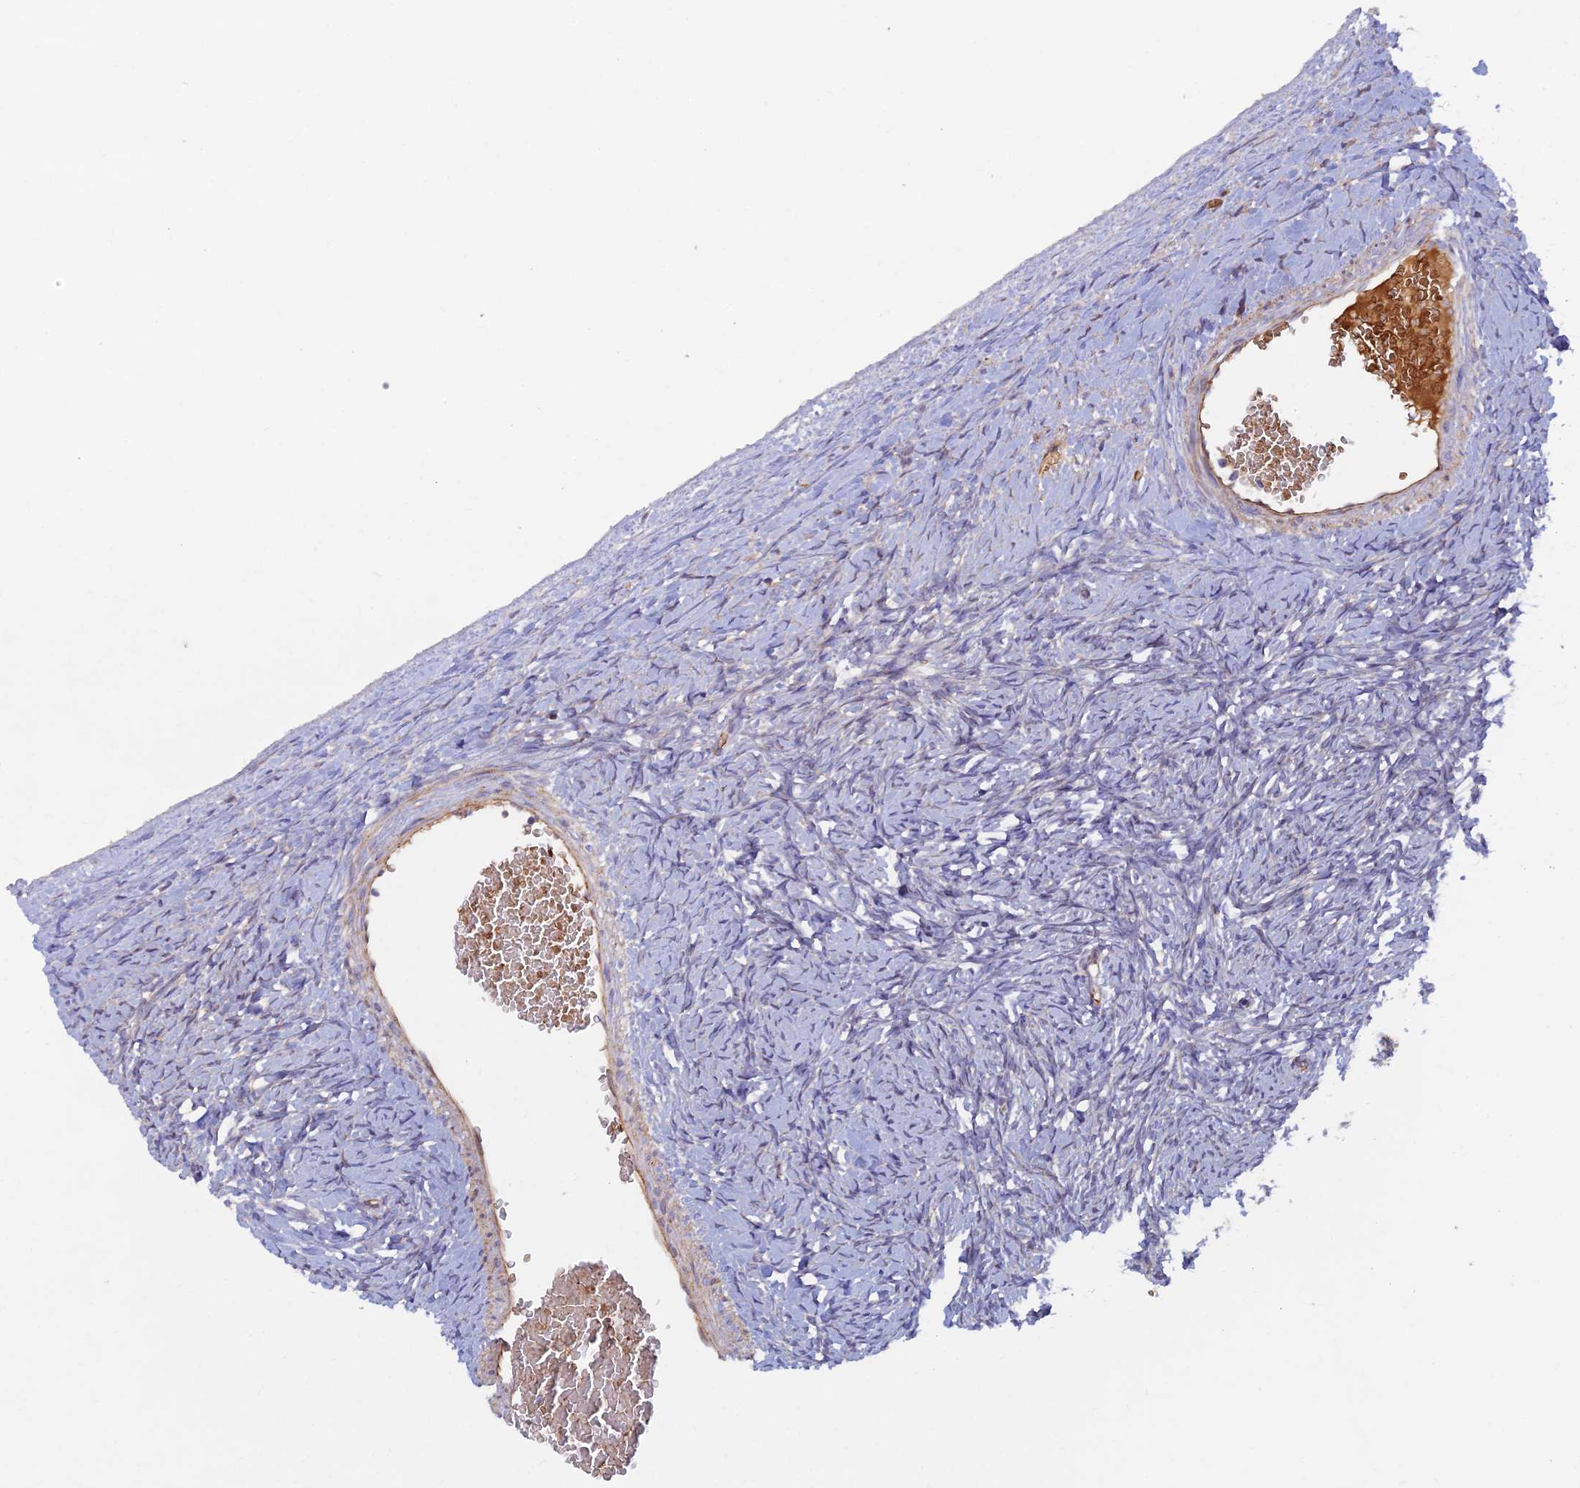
{"staining": {"intensity": "moderate", "quantity": ">75%", "location": "cytoplasmic/membranous"}, "tissue": "ovary", "cell_type": "Follicle cells", "image_type": "normal", "snomed": [{"axis": "morphology", "description": "Normal tissue, NOS"}, {"axis": "morphology", "description": "Developmental malformation"}, {"axis": "topography", "description": "Ovary"}], "caption": "Ovary was stained to show a protein in brown. There is medium levels of moderate cytoplasmic/membranous positivity in about >75% of follicle cells. The protein is stained brown, and the nuclei are stained in blue (DAB IHC with brightfield microscopy, high magnification).", "gene": "GMCL1", "patient": {"sex": "female", "age": 39}}